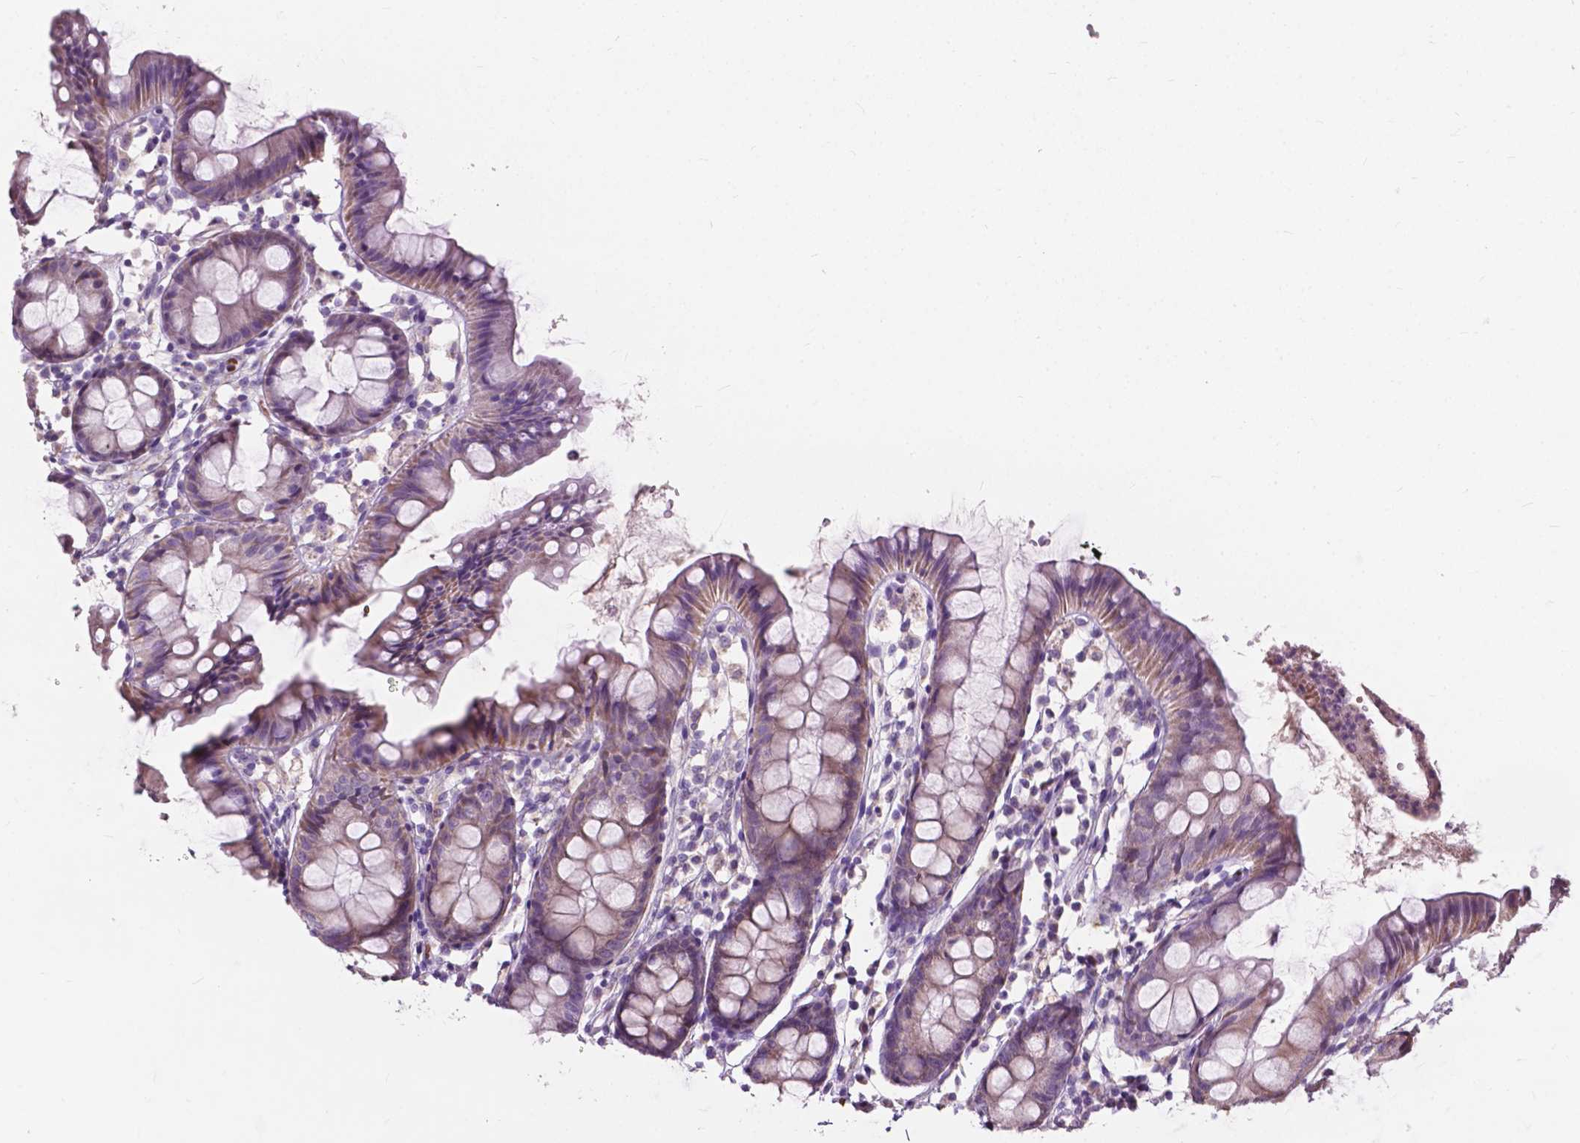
{"staining": {"intensity": "weak", "quantity": "25%-75%", "location": "cytoplasmic/membranous"}, "tissue": "colon", "cell_type": "Glandular cells", "image_type": "normal", "snomed": [{"axis": "morphology", "description": "Normal tissue, NOS"}, {"axis": "topography", "description": "Colon"}], "caption": "IHC micrograph of unremarkable colon stained for a protein (brown), which shows low levels of weak cytoplasmic/membranous positivity in about 25%-75% of glandular cells.", "gene": "NDUFS1", "patient": {"sex": "female", "age": 84}}